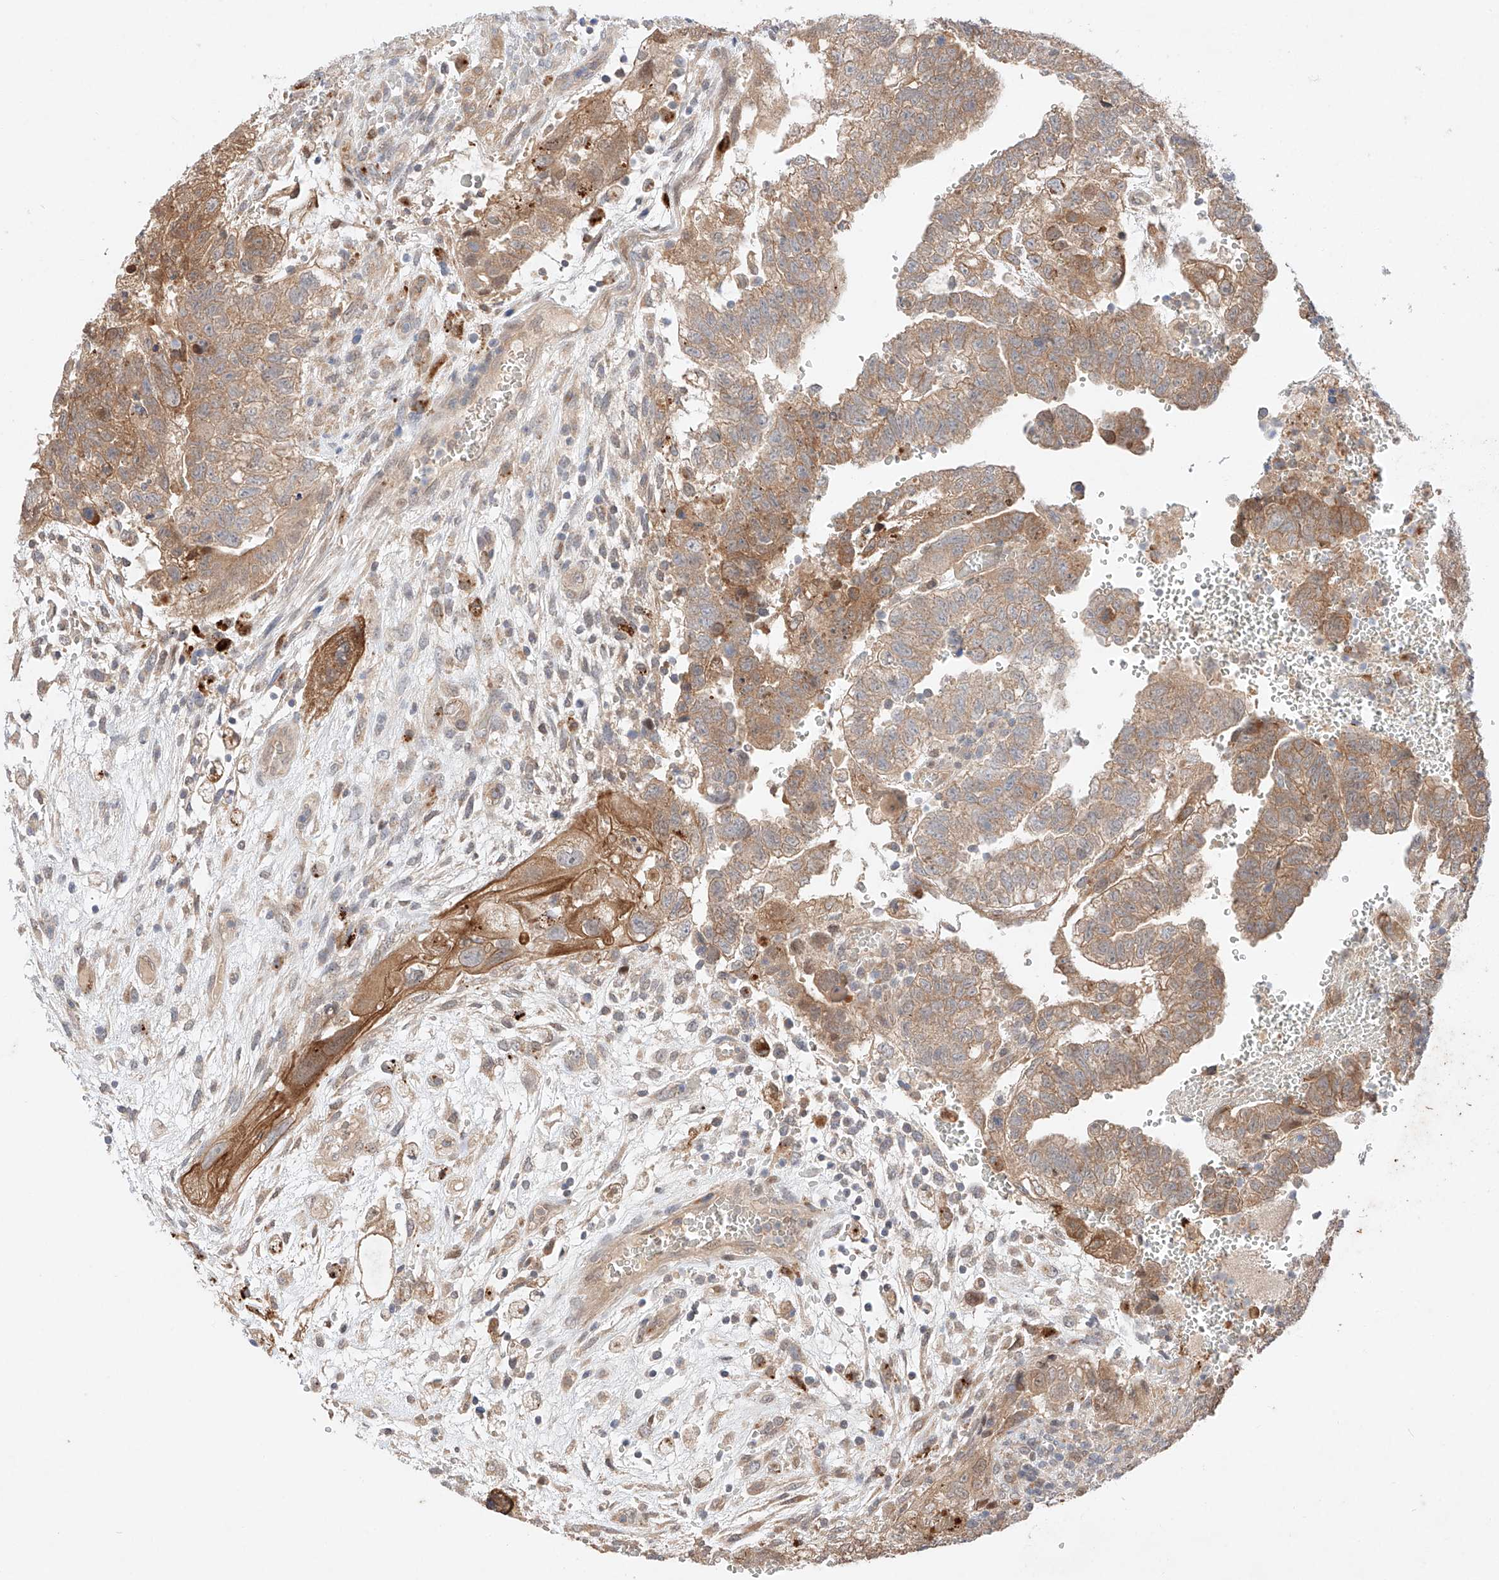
{"staining": {"intensity": "moderate", "quantity": ">75%", "location": "cytoplasmic/membranous"}, "tissue": "testis cancer", "cell_type": "Tumor cells", "image_type": "cancer", "snomed": [{"axis": "morphology", "description": "Carcinoma, Embryonal, NOS"}, {"axis": "topography", "description": "Testis"}], "caption": "Tumor cells display moderate cytoplasmic/membranous expression in approximately >75% of cells in testis embryonal carcinoma.", "gene": "GCNT1", "patient": {"sex": "male", "age": 37}}